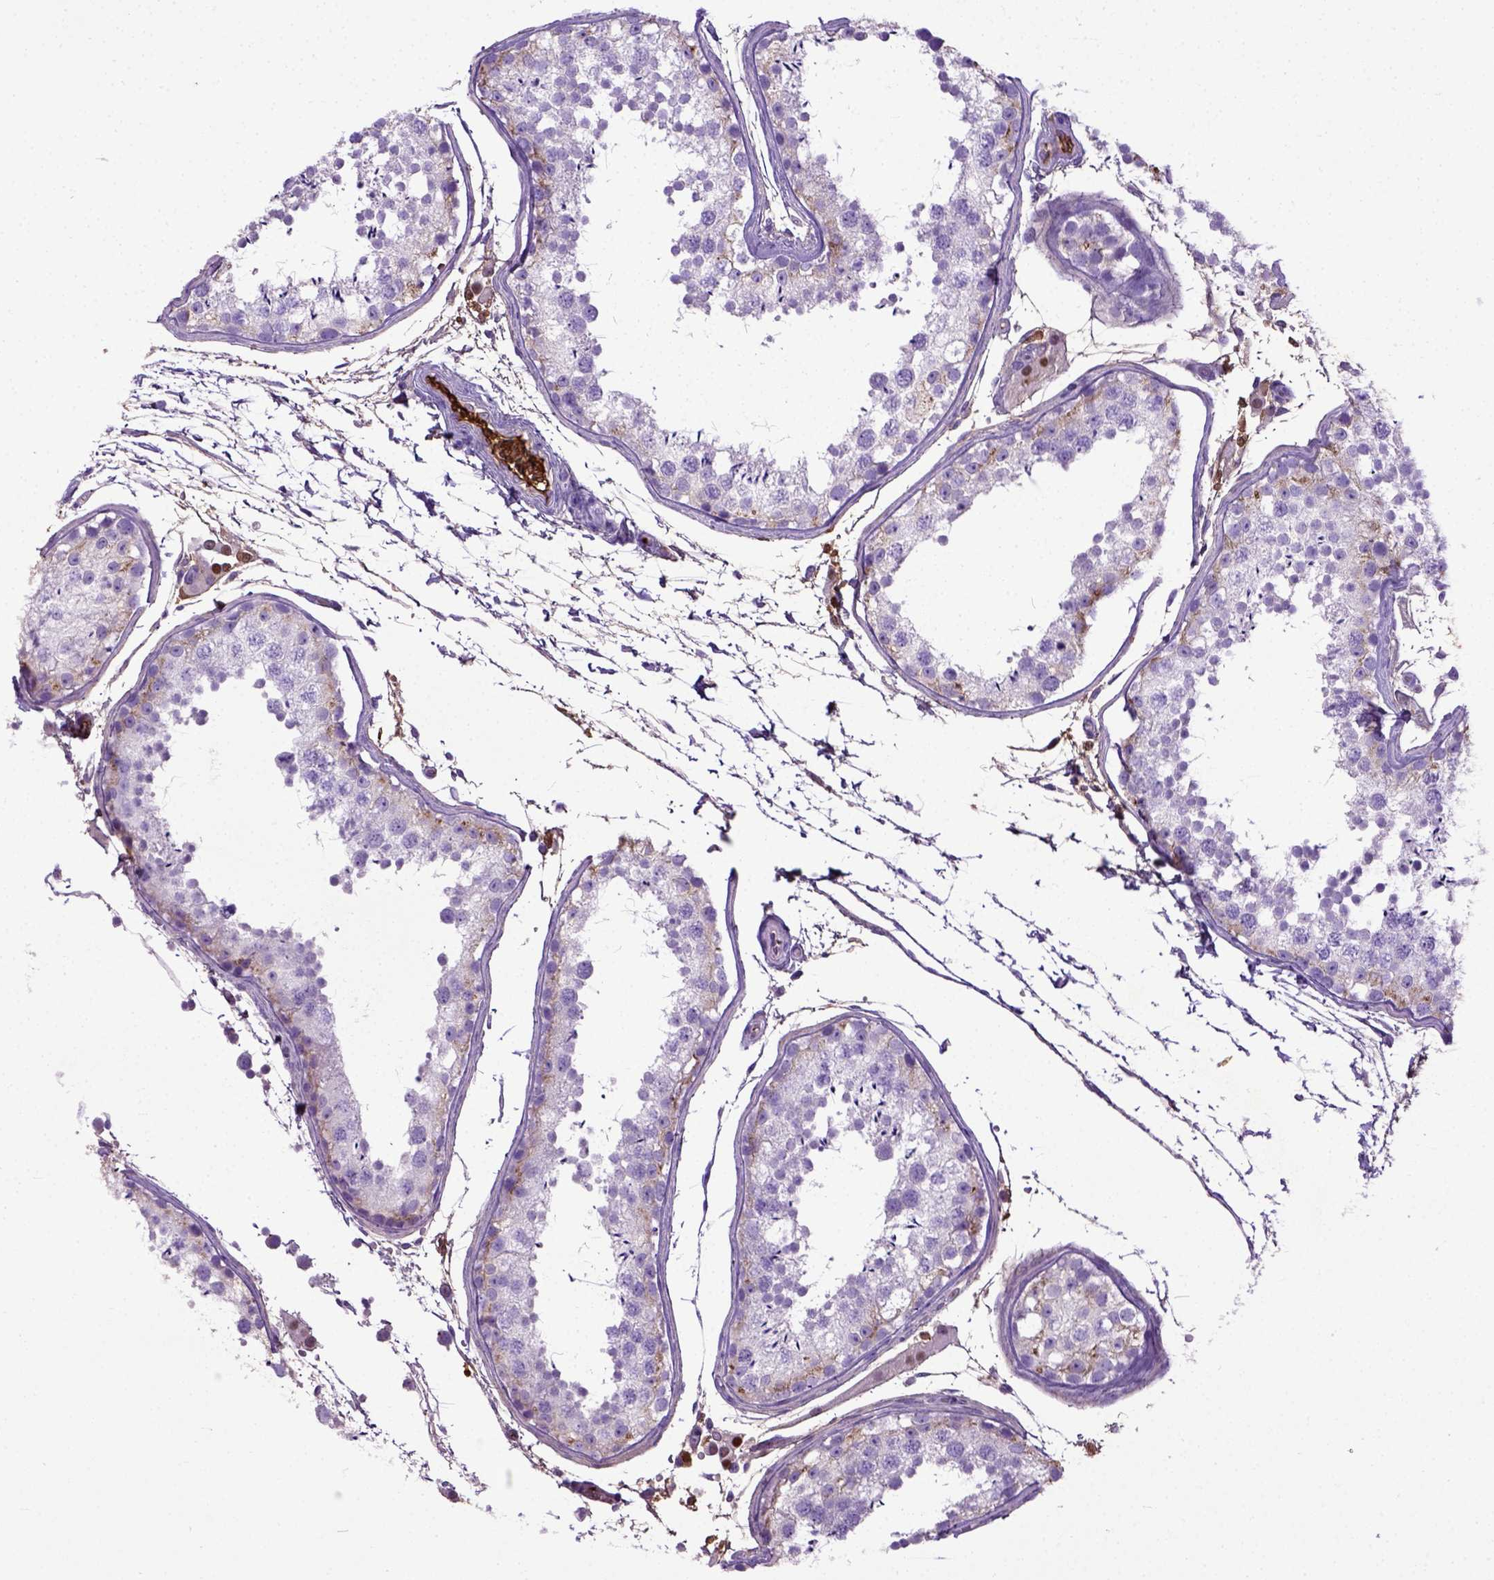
{"staining": {"intensity": "moderate", "quantity": "<25%", "location": "cytoplasmic/membranous"}, "tissue": "testis", "cell_type": "Cells in seminiferous ducts", "image_type": "normal", "snomed": [{"axis": "morphology", "description": "Normal tissue, NOS"}, {"axis": "topography", "description": "Testis"}], "caption": "Human testis stained with a protein marker exhibits moderate staining in cells in seminiferous ducts.", "gene": "ADAMTS8", "patient": {"sex": "male", "age": 29}}